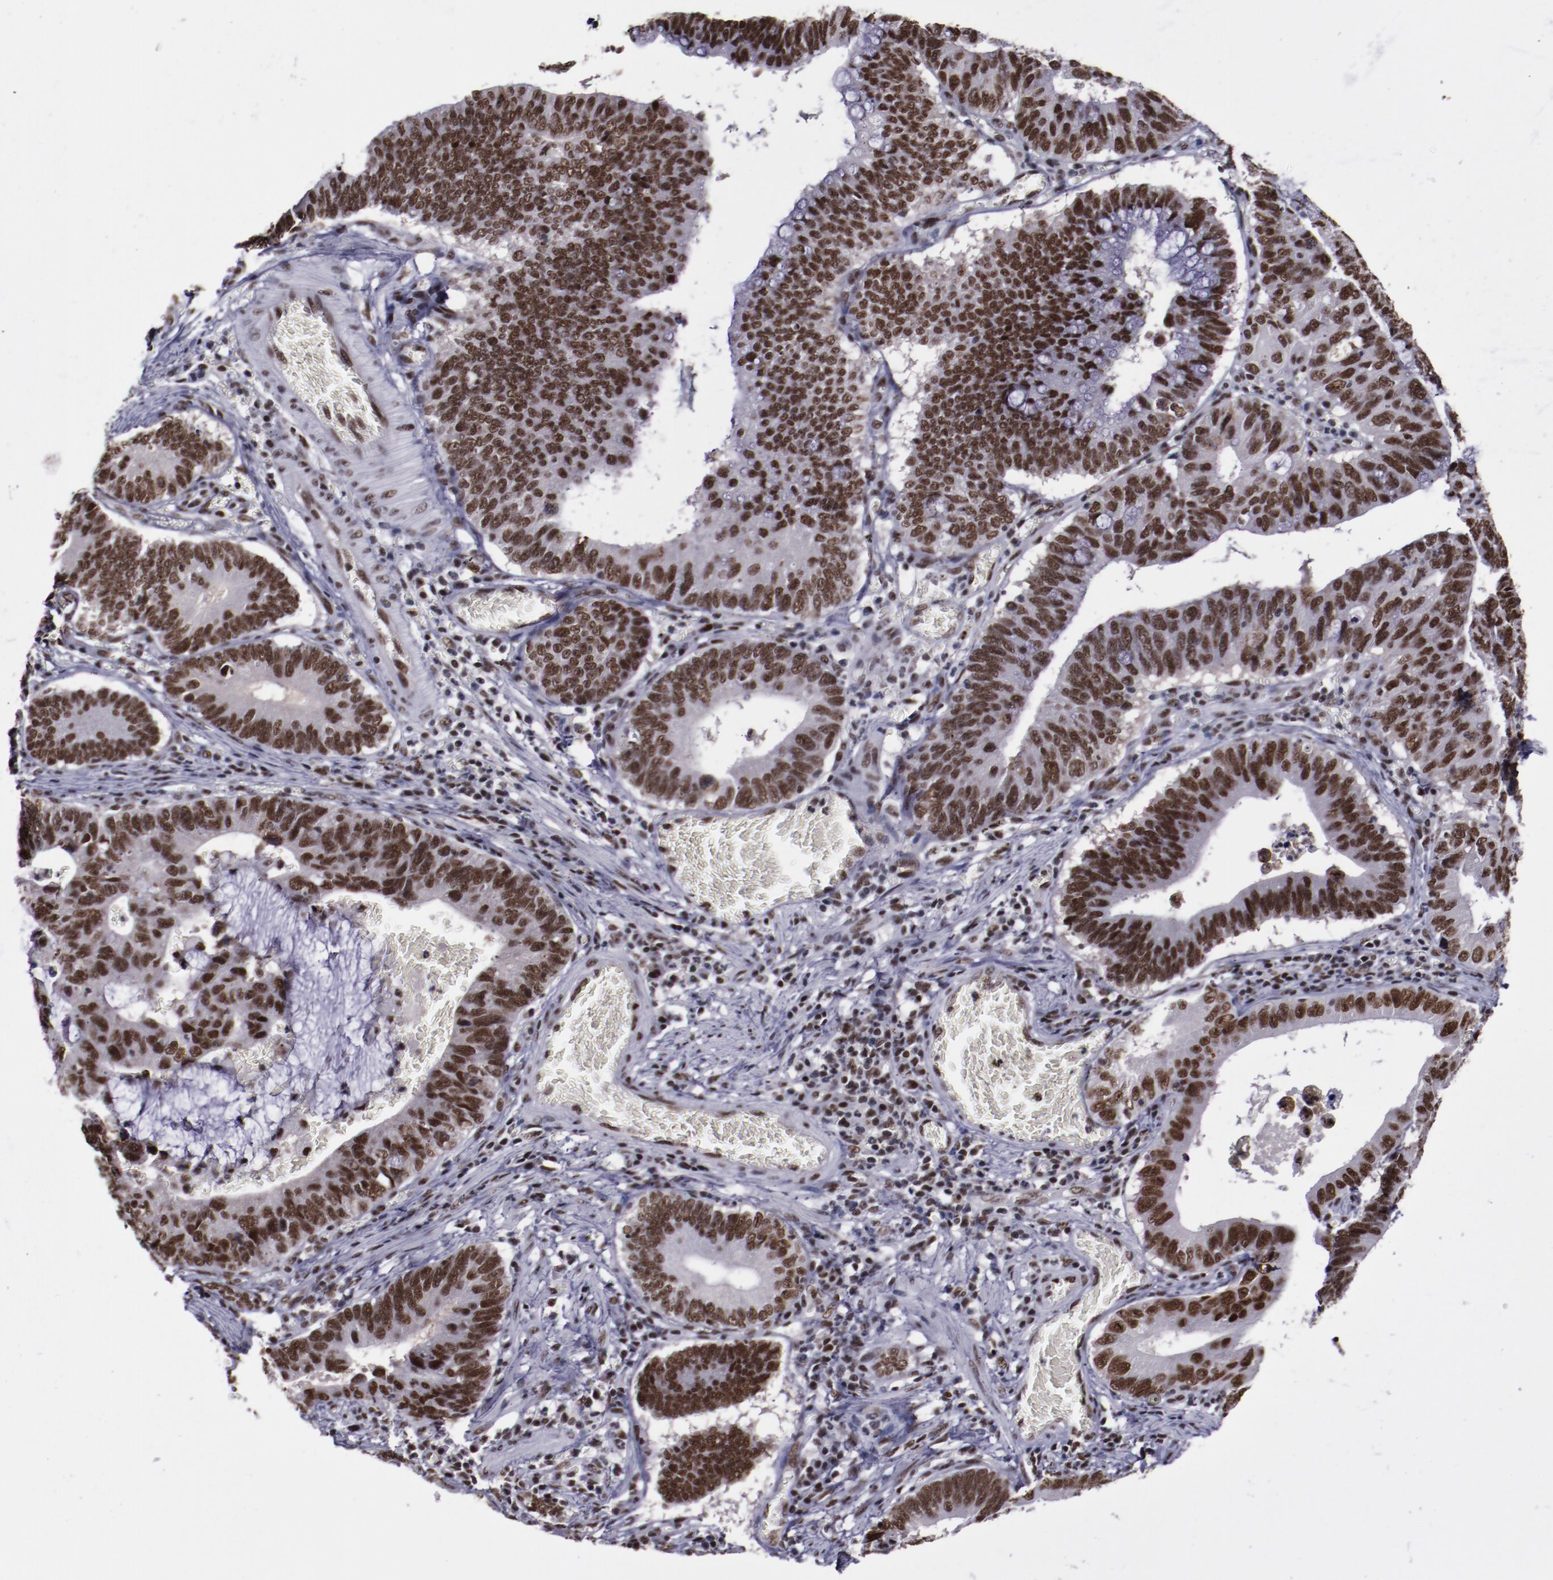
{"staining": {"intensity": "strong", "quantity": ">75%", "location": "nuclear"}, "tissue": "stomach cancer", "cell_type": "Tumor cells", "image_type": "cancer", "snomed": [{"axis": "morphology", "description": "Adenocarcinoma, NOS"}, {"axis": "topography", "description": "Stomach"}, {"axis": "topography", "description": "Gastric cardia"}], "caption": "Stomach cancer (adenocarcinoma) stained for a protein (brown) displays strong nuclear positive staining in approximately >75% of tumor cells.", "gene": "ERH", "patient": {"sex": "male", "age": 59}}